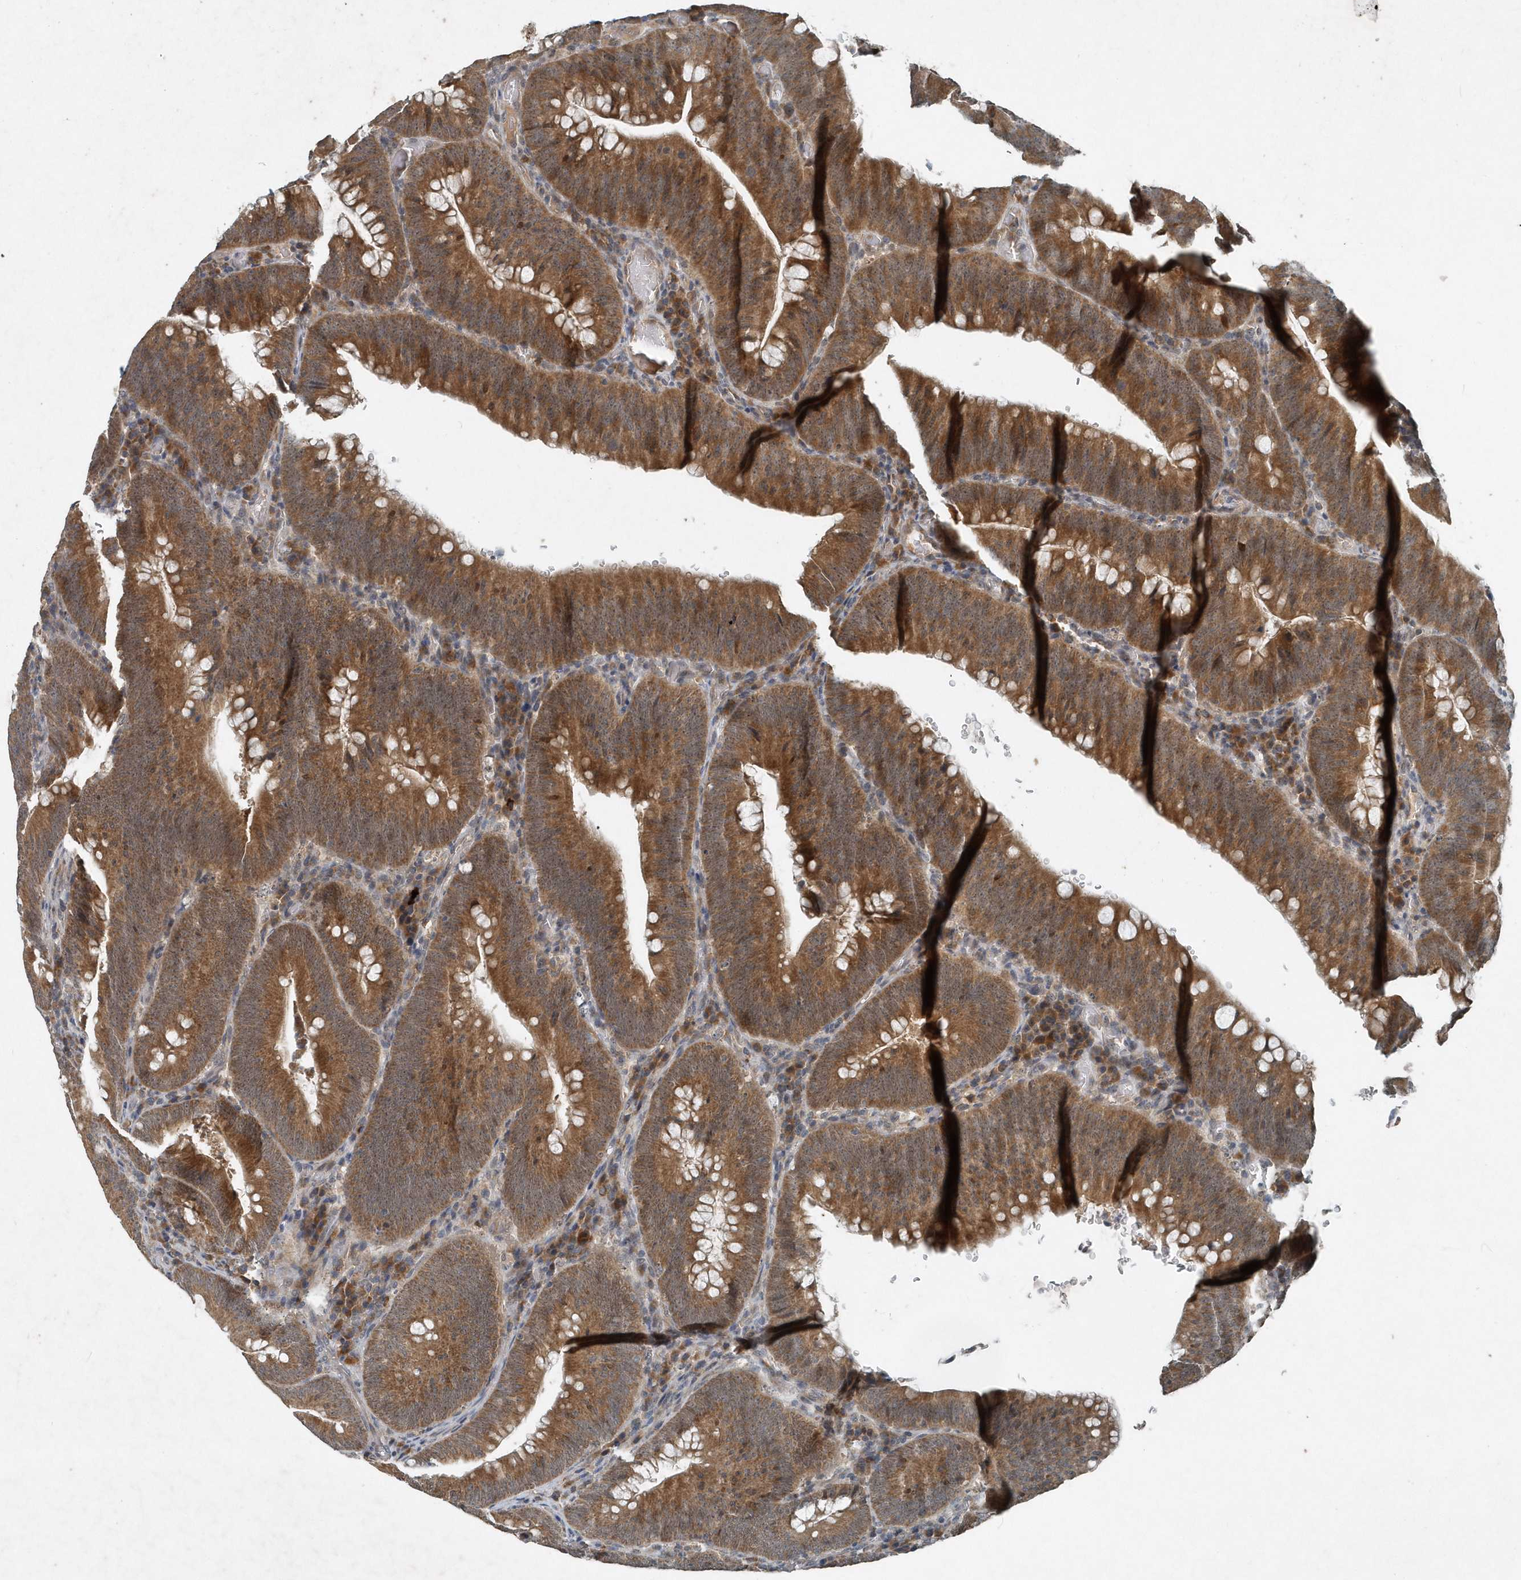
{"staining": {"intensity": "moderate", "quantity": ">75%", "location": "cytoplasmic/membranous"}, "tissue": "colorectal cancer", "cell_type": "Tumor cells", "image_type": "cancer", "snomed": [{"axis": "morphology", "description": "Normal tissue, NOS"}, {"axis": "topography", "description": "Colon"}], "caption": "Colorectal cancer stained for a protein shows moderate cytoplasmic/membranous positivity in tumor cells.", "gene": "SCFD2", "patient": {"sex": "female", "age": 82}}